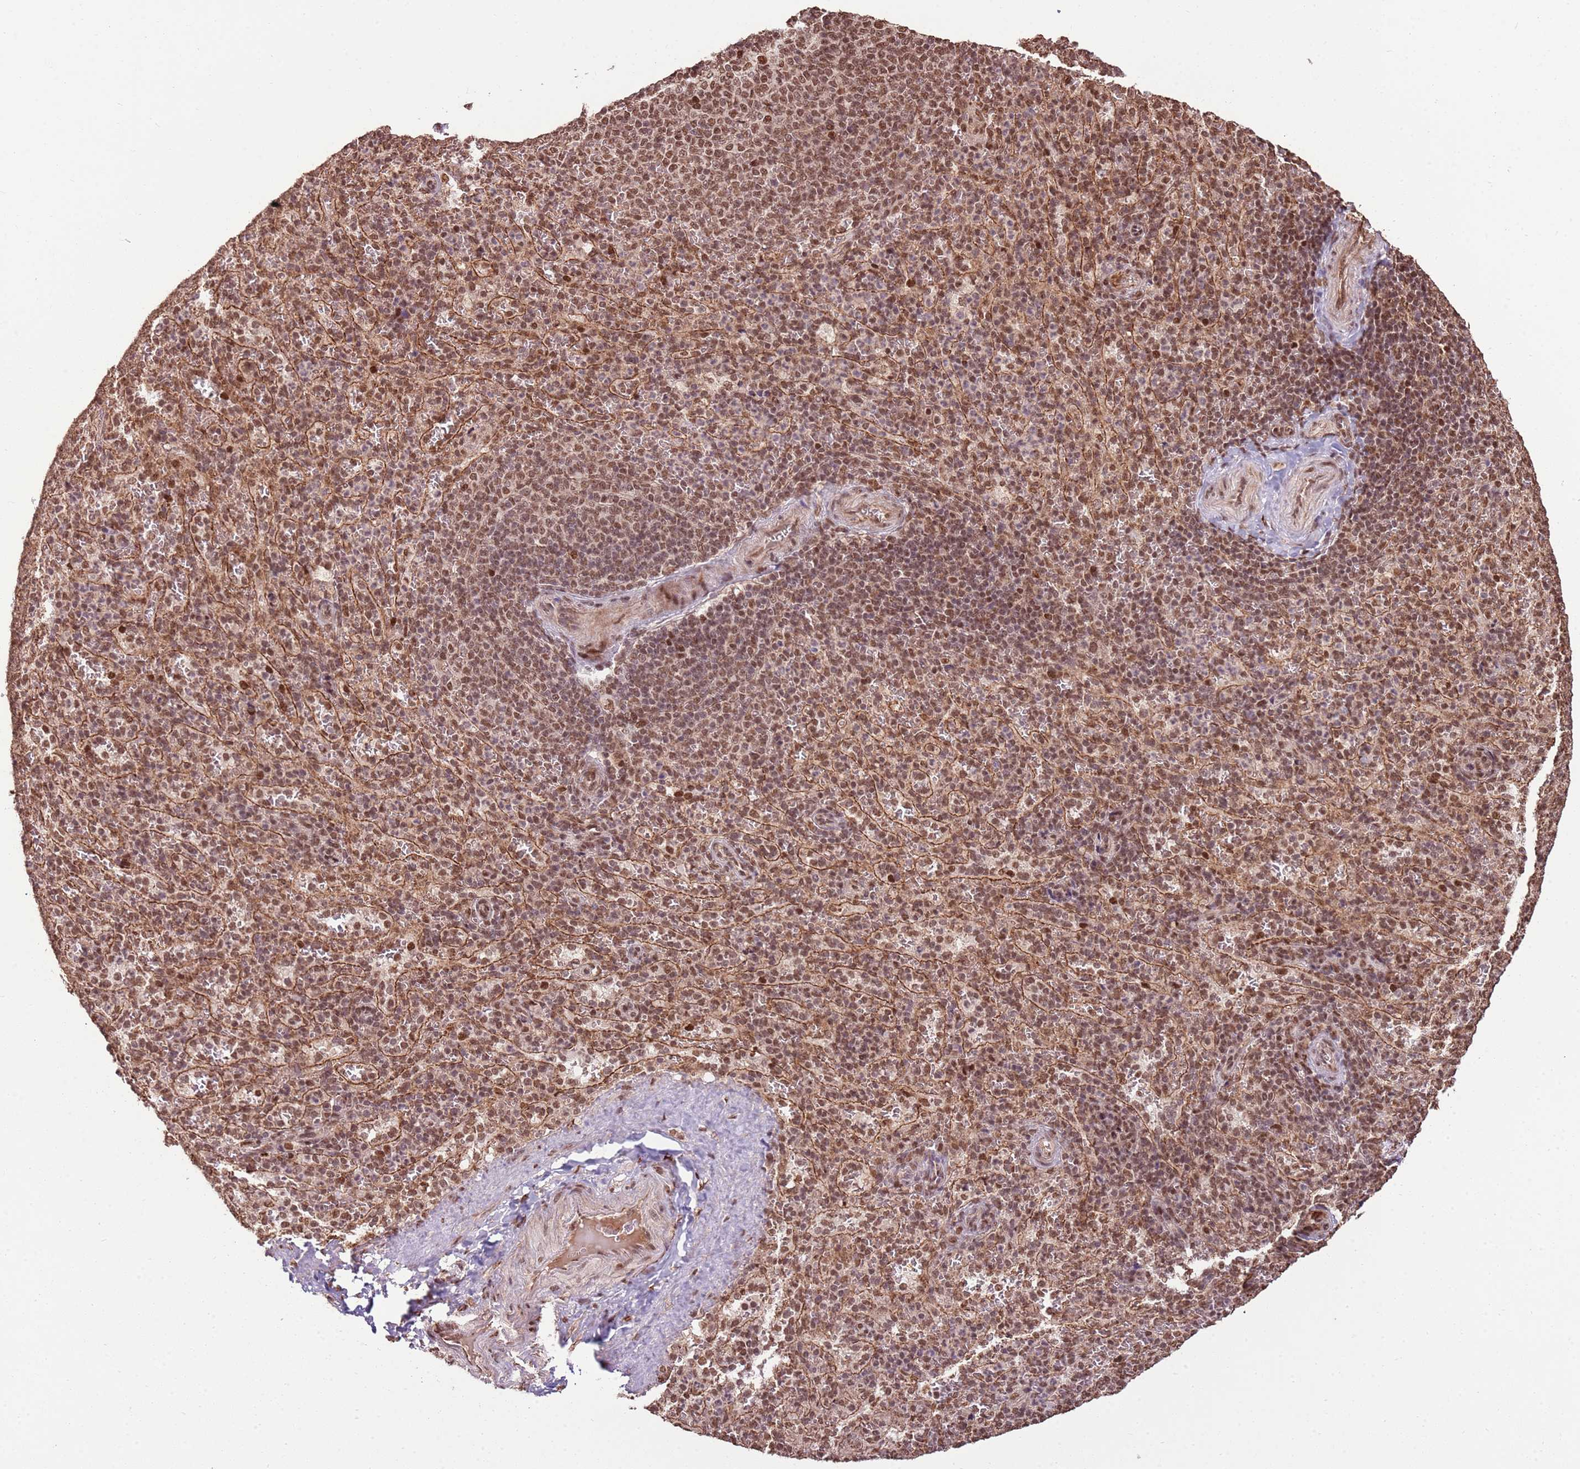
{"staining": {"intensity": "moderate", "quantity": ">75%", "location": "nuclear"}, "tissue": "spleen", "cell_type": "Cells in red pulp", "image_type": "normal", "snomed": [{"axis": "morphology", "description": "Normal tissue, NOS"}, {"axis": "topography", "description": "Spleen"}], "caption": "IHC photomicrograph of normal human spleen stained for a protein (brown), which demonstrates medium levels of moderate nuclear expression in about >75% of cells in red pulp.", "gene": "ZBTB12", "patient": {"sex": "female", "age": 21}}